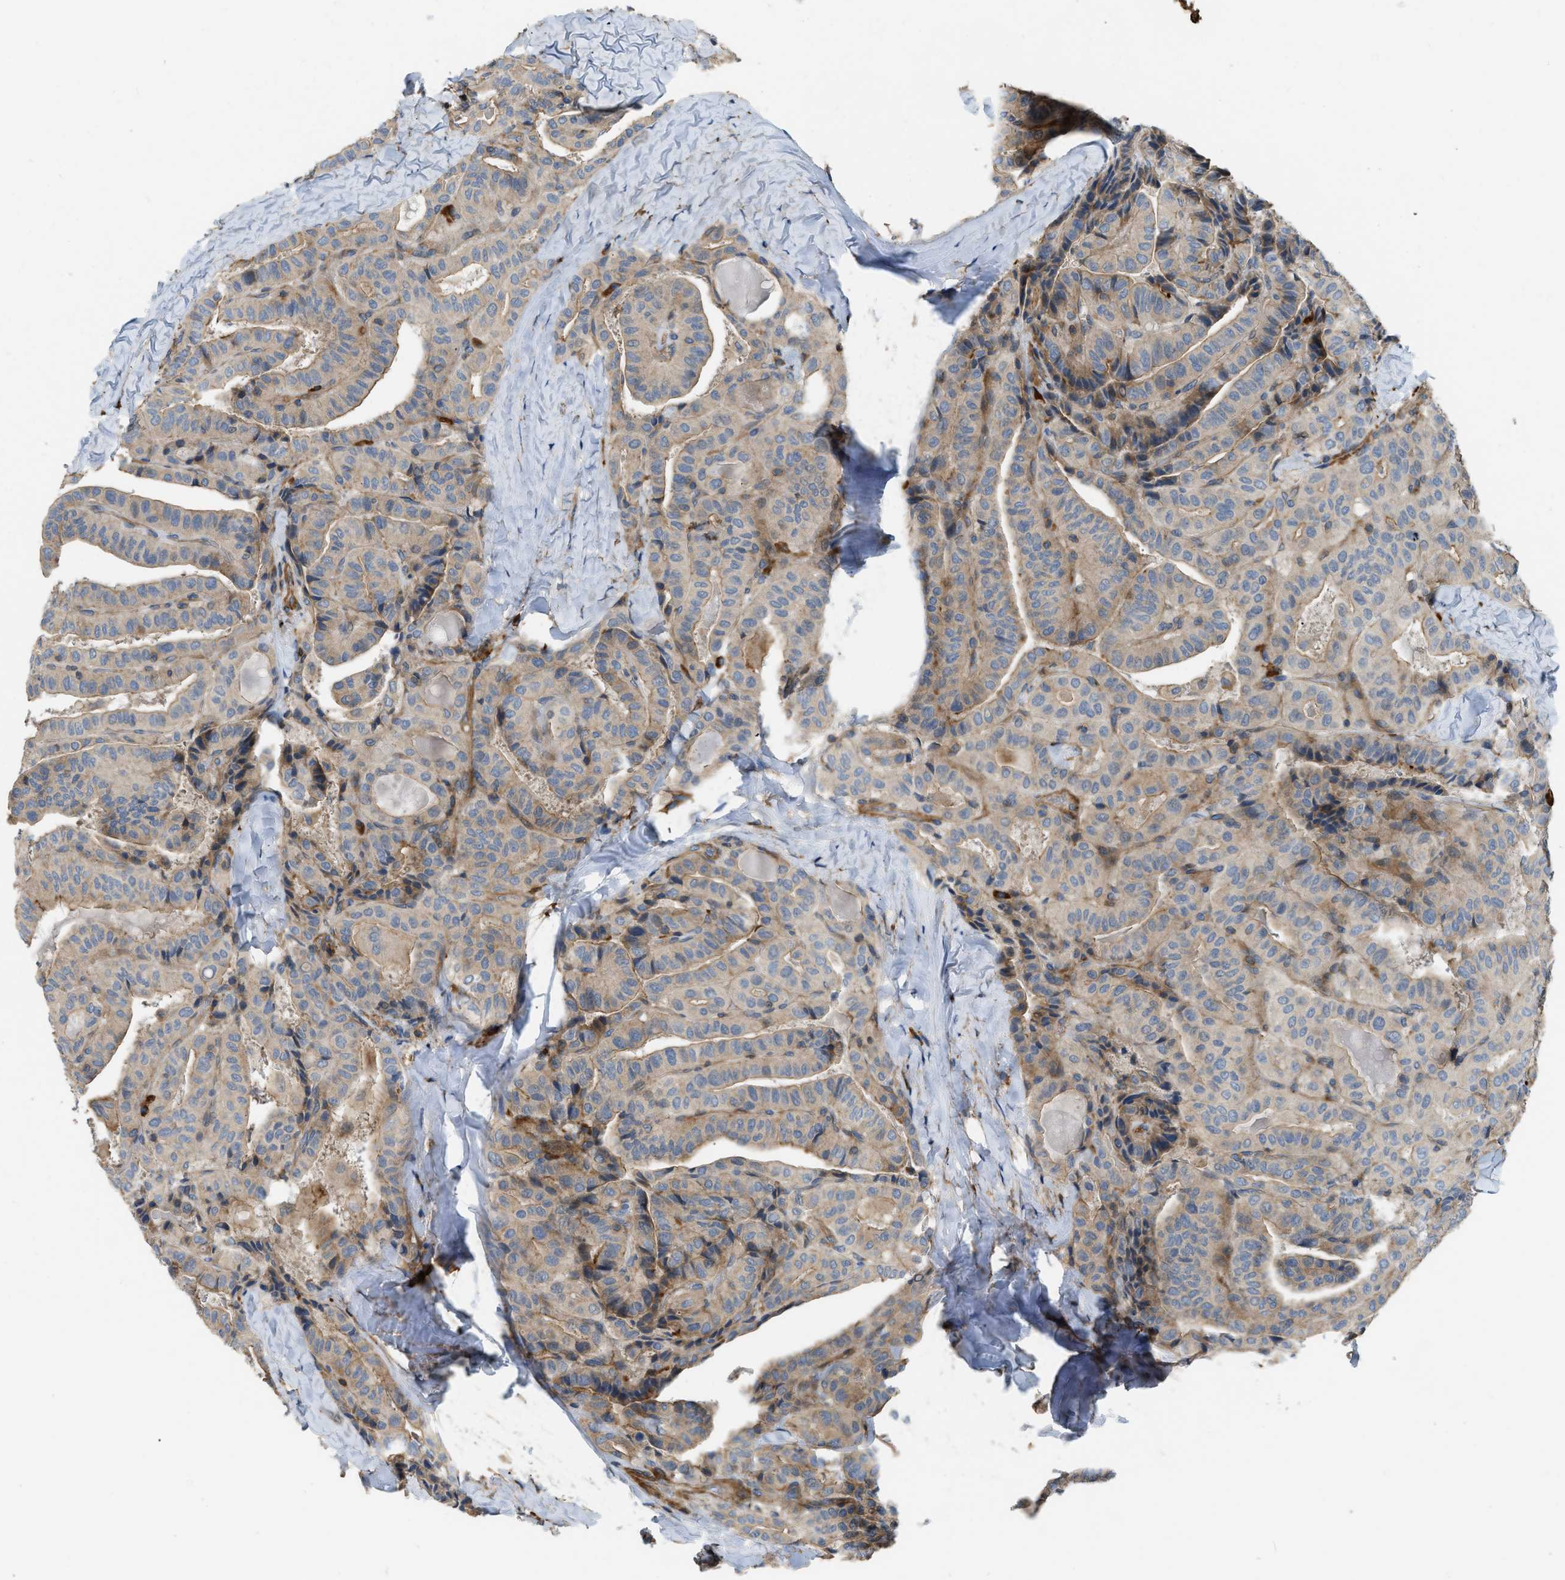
{"staining": {"intensity": "moderate", "quantity": "25%-75%", "location": "cytoplasmic/membranous"}, "tissue": "thyroid cancer", "cell_type": "Tumor cells", "image_type": "cancer", "snomed": [{"axis": "morphology", "description": "Papillary adenocarcinoma, NOS"}, {"axis": "topography", "description": "Thyroid gland"}], "caption": "IHC micrograph of neoplastic tissue: human thyroid cancer (papillary adenocarcinoma) stained using immunohistochemistry (IHC) demonstrates medium levels of moderate protein expression localized specifically in the cytoplasmic/membranous of tumor cells, appearing as a cytoplasmic/membranous brown color.", "gene": "BTN3A2", "patient": {"sex": "male", "age": 77}}